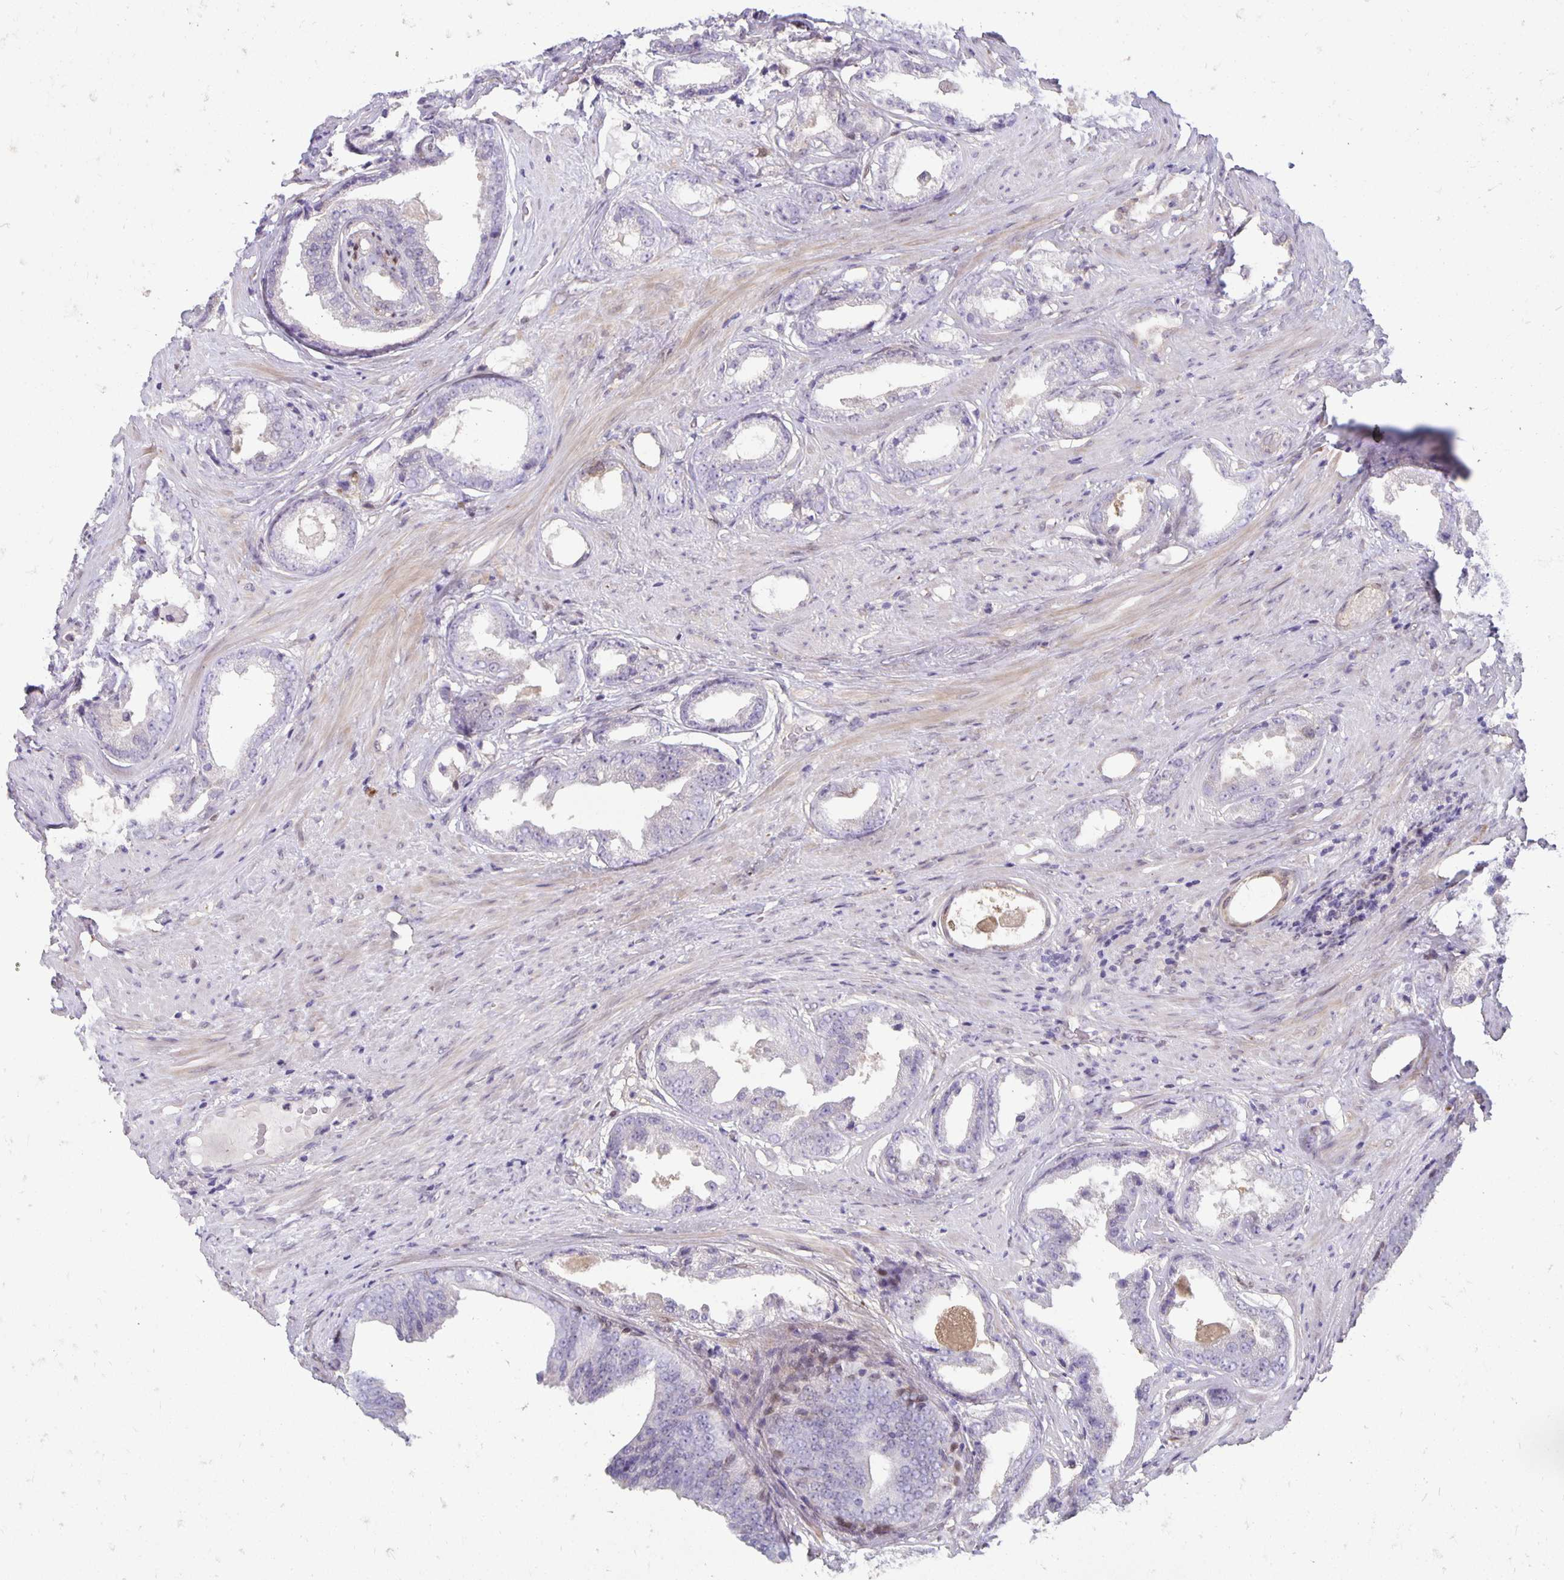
{"staining": {"intensity": "negative", "quantity": "none", "location": "none"}, "tissue": "prostate cancer", "cell_type": "Tumor cells", "image_type": "cancer", "snomed": [{"axis": "morphology", "description": "Adenocarcinoma, Low grade"}, {"axis": "topography", "description": "Prostate"}], "caption": "Prostate cancer was stained to show a protein in brown. There is no significant positivity in tumor cells. The staining is performed using DAB brown chromogen with nuclei counter-stained in using hematoxylin.", "gene": "TAX1BP3", "patient": {"sex": "male", "age": 65}}